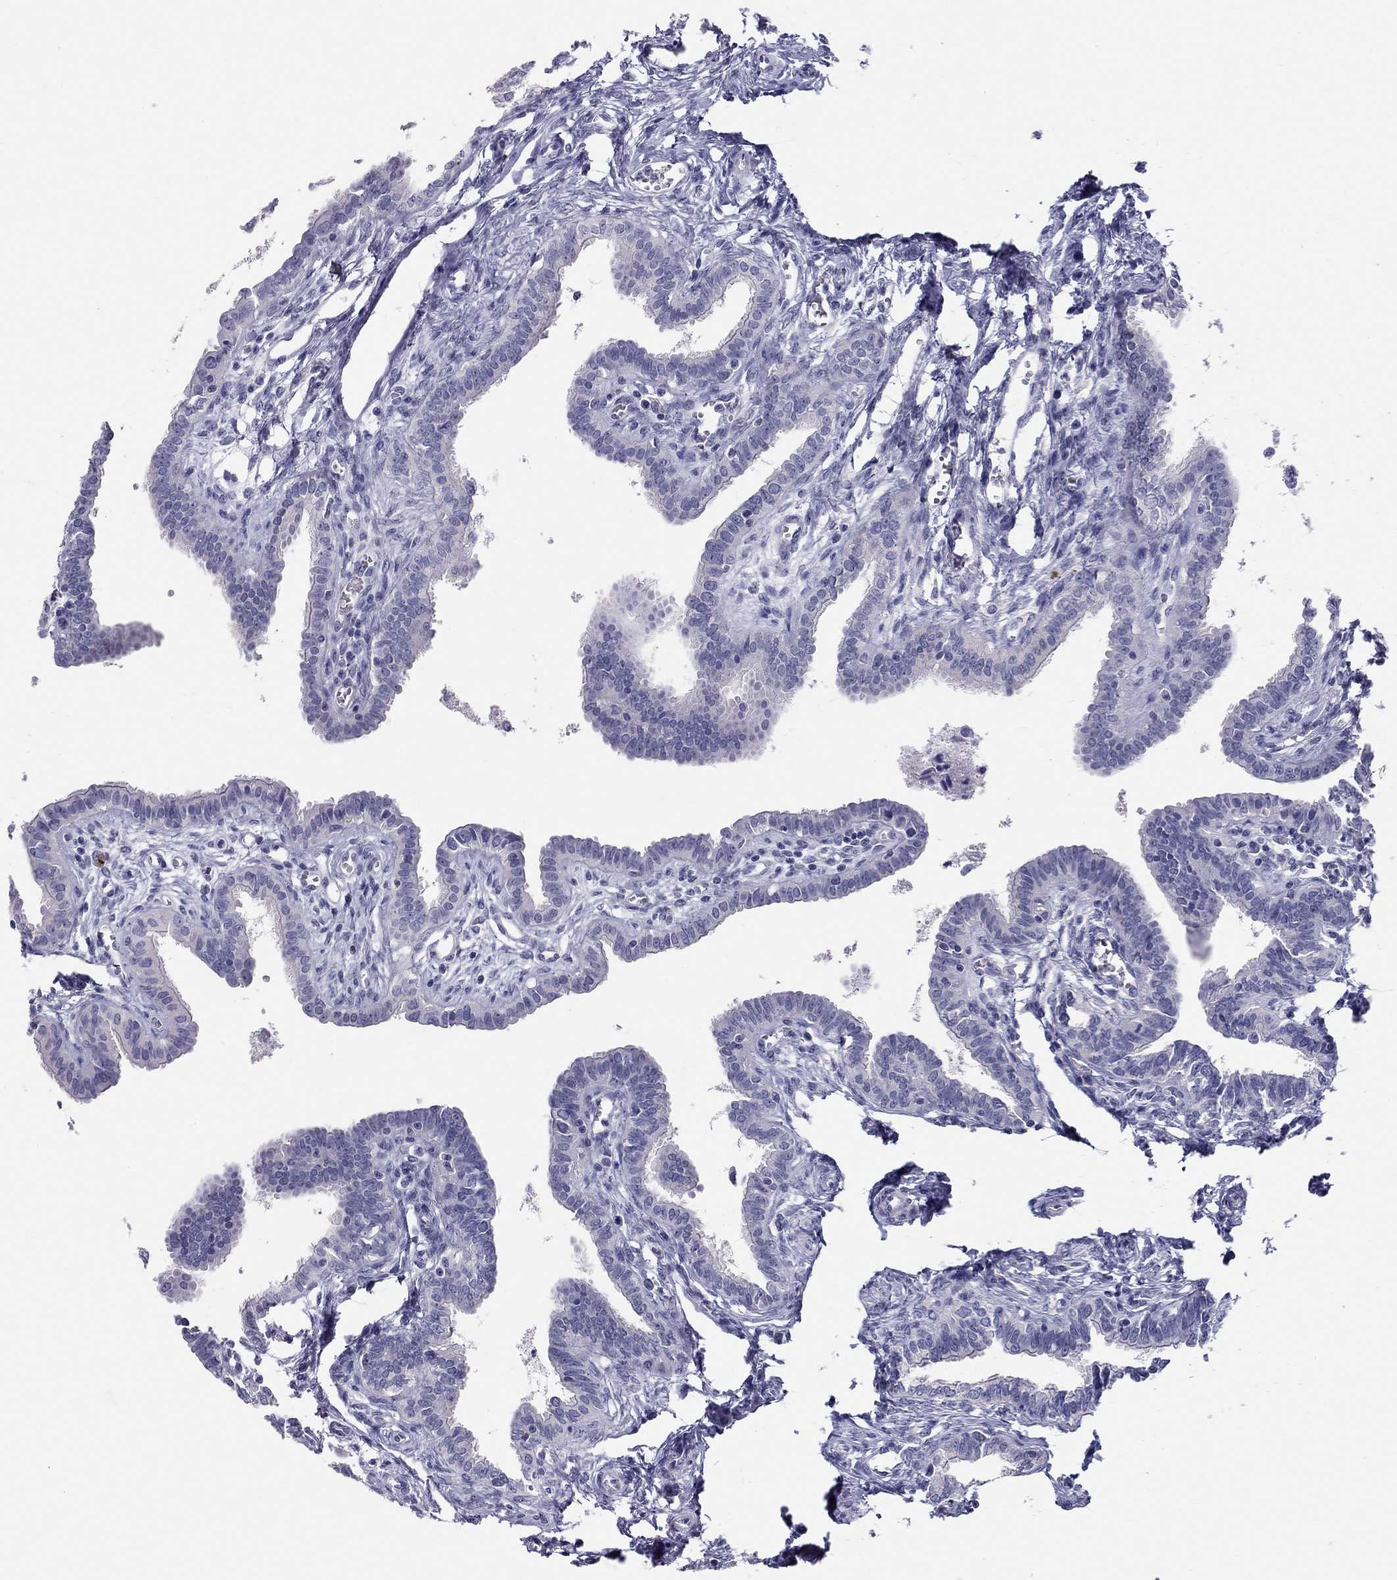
{"staining": {"intensity": "negative", "quantity": "none", "location": "none"}, "tissue": "fallopian tube", "cell_type": "Glandular cells", "image_type": "normal", "snomed": [{"axis": "morphology", "description": "Normal tissue, NOS"}, {"axis": "morphology", "description": "Carcinoma, endometroid"}, {"axis": "topography", "description": "Fallopian tube"}, {"axis": "topography", "description": "Ovary"}], "caption": "Histopathology image shows no significant protein positivity in glandular cells of benign fallopian tube. (DAB (3,3'-diaminobenzidine) immunohistochemistry (IHC) visualized using brightfield microscopy, high magnification).", "gene": "KCNV2", "patient": {"sex": "female", "age": 42}}